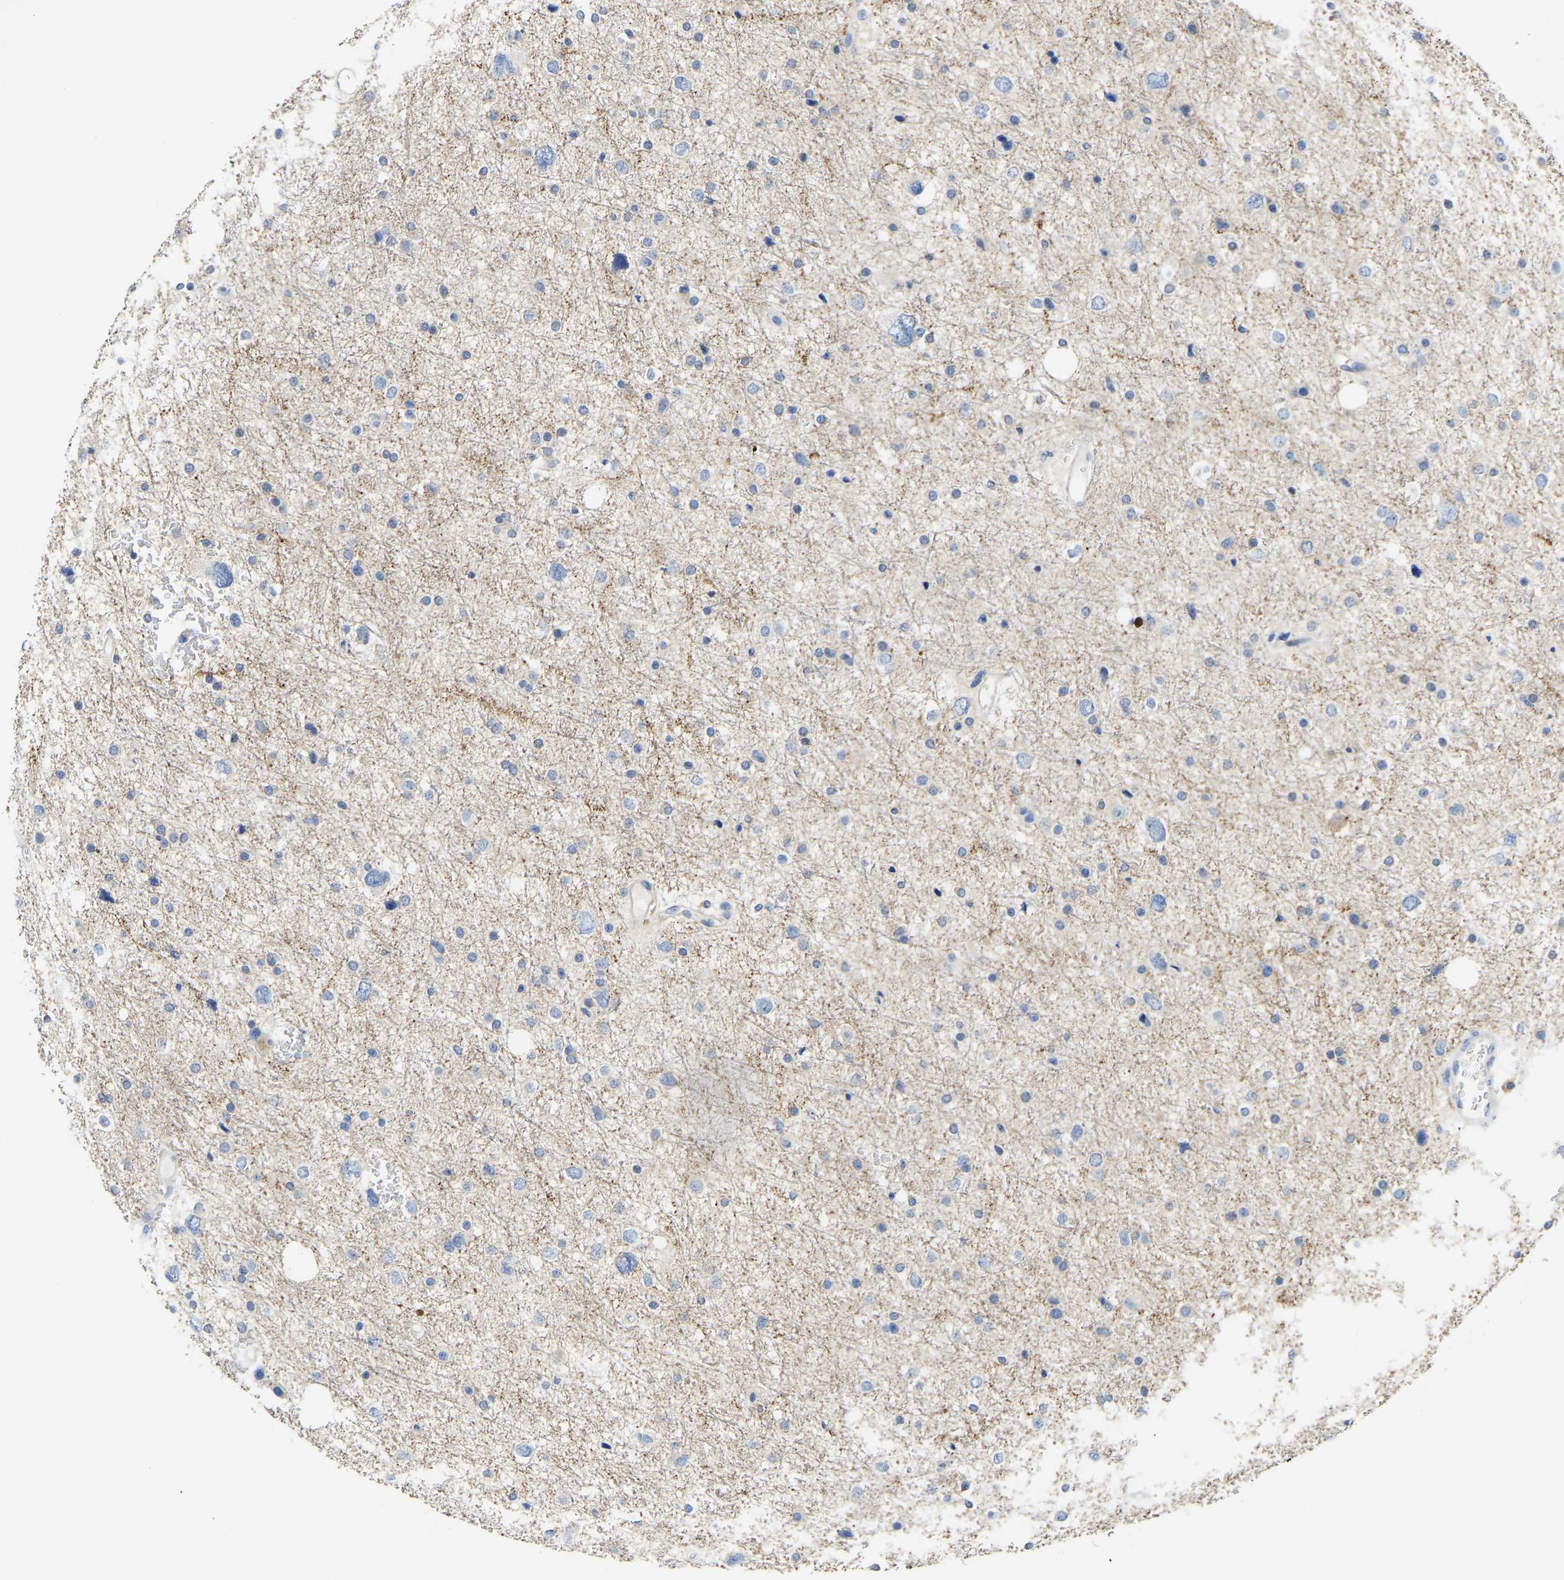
{"staining": {"intensity": "negative", "quantity": "none", "location": "none"}, "tissue": "glioma", "cell_type": "Tumor cells", "image_type": "cancer", "snomed": [{"axis": "morphology", "description": "Glioma, malignant, Low grade"}, {"axis": "topography", "description": "Brain"}], "caption": "Human malignant glioma (low-grade) stained for a protein using IHC exhibits no staining in tumor cells.", "gene": "ATP6V1E1", "patient": {"sex": "female", "age": 37}}